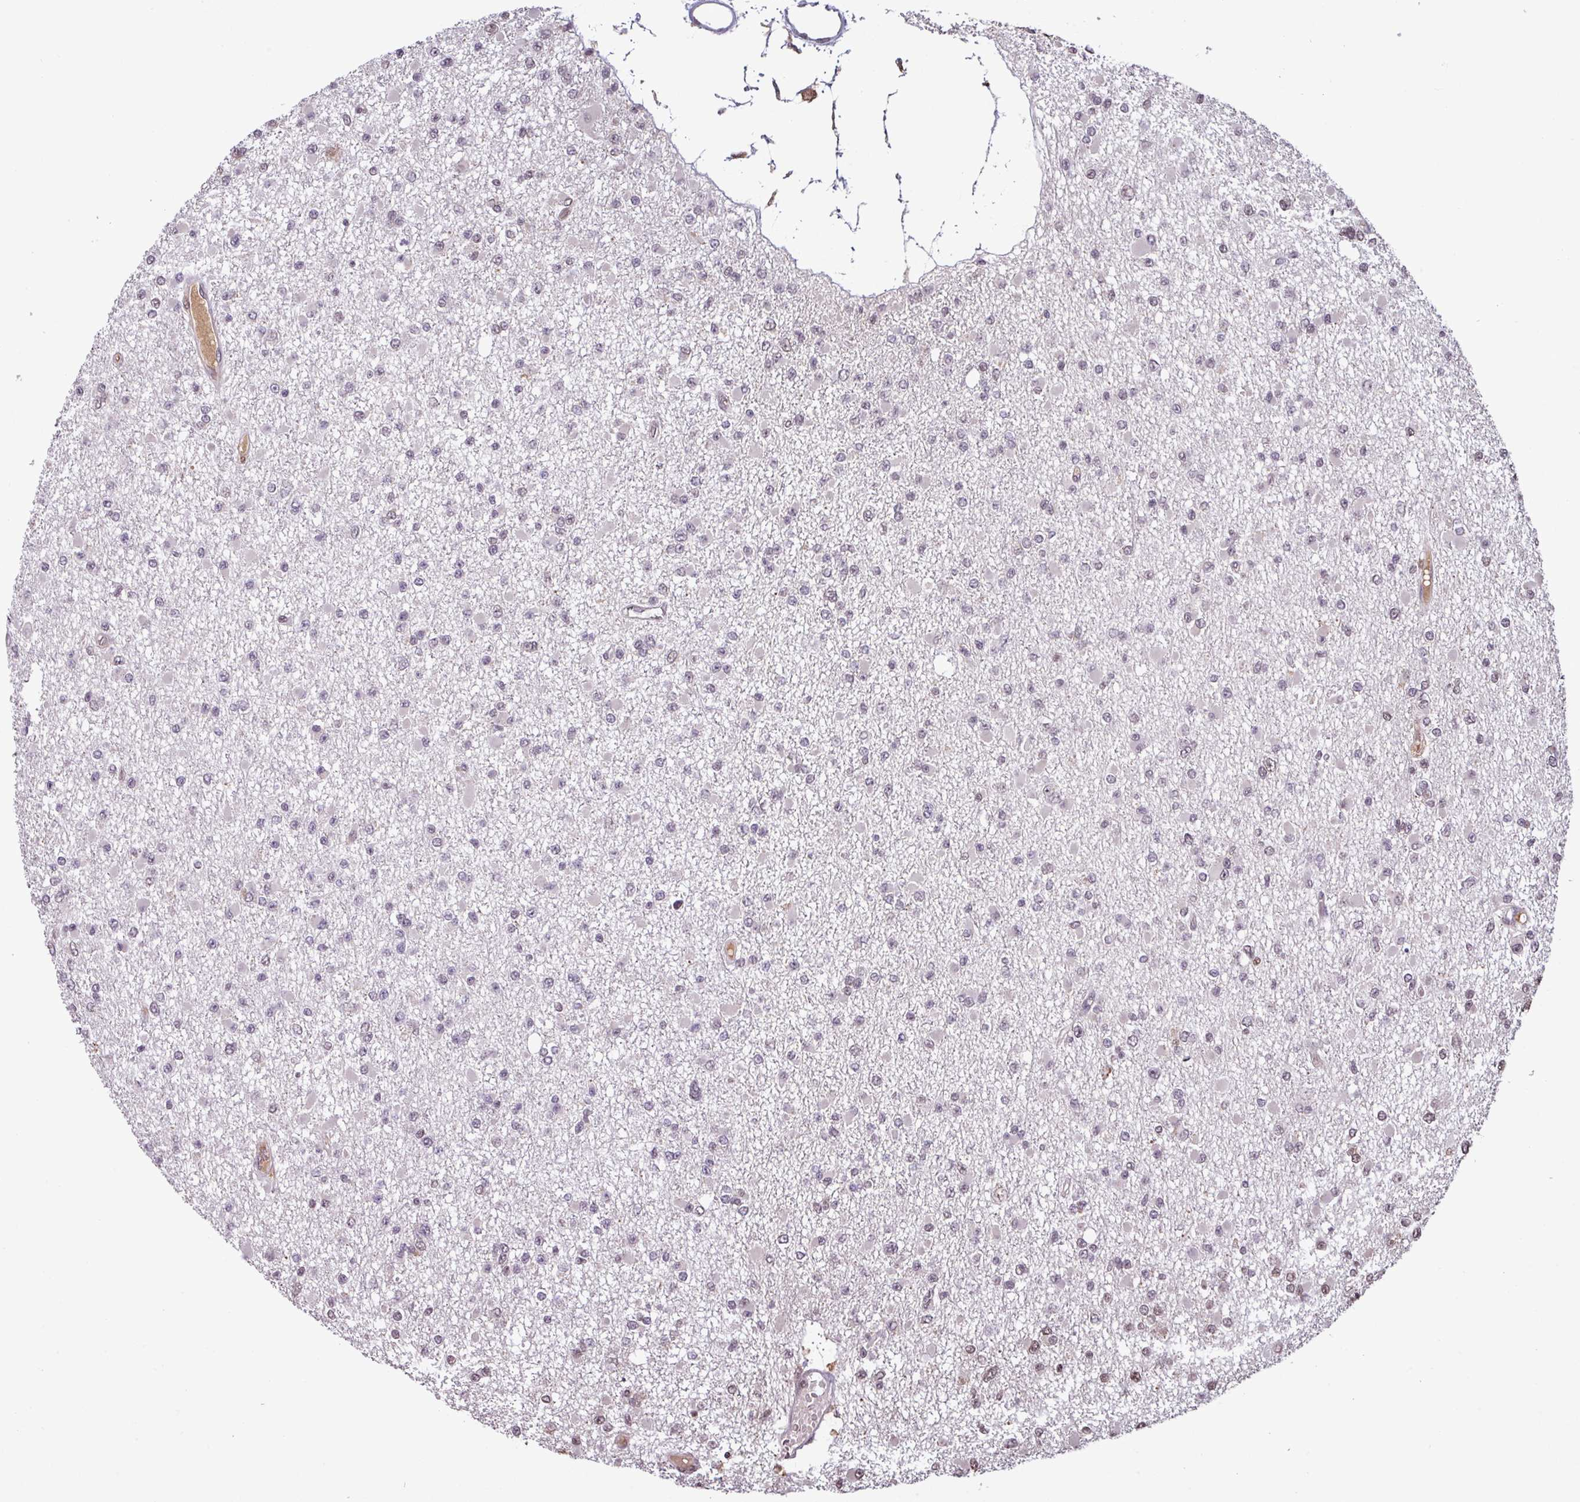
{"staining": {"intensity": "weak", "quantity": "25%-75%", "location": "nuclear"}, "tissue": "glioma", "cell_type": "Tumor cells", "image_type": "cancer", "snomed": [{"axis": "morphology", "description": "Glioma, malignant, Low grade"}, {"axis": "topography", "description": "Brain"}], "caption": "Immunohistochemical staining of glioma reveals low levels of weak nuclear protein expression in about 25%-75% of tumor cells.", "gene": "NOB1", "patient": {"sex": "female", "age": 22}}